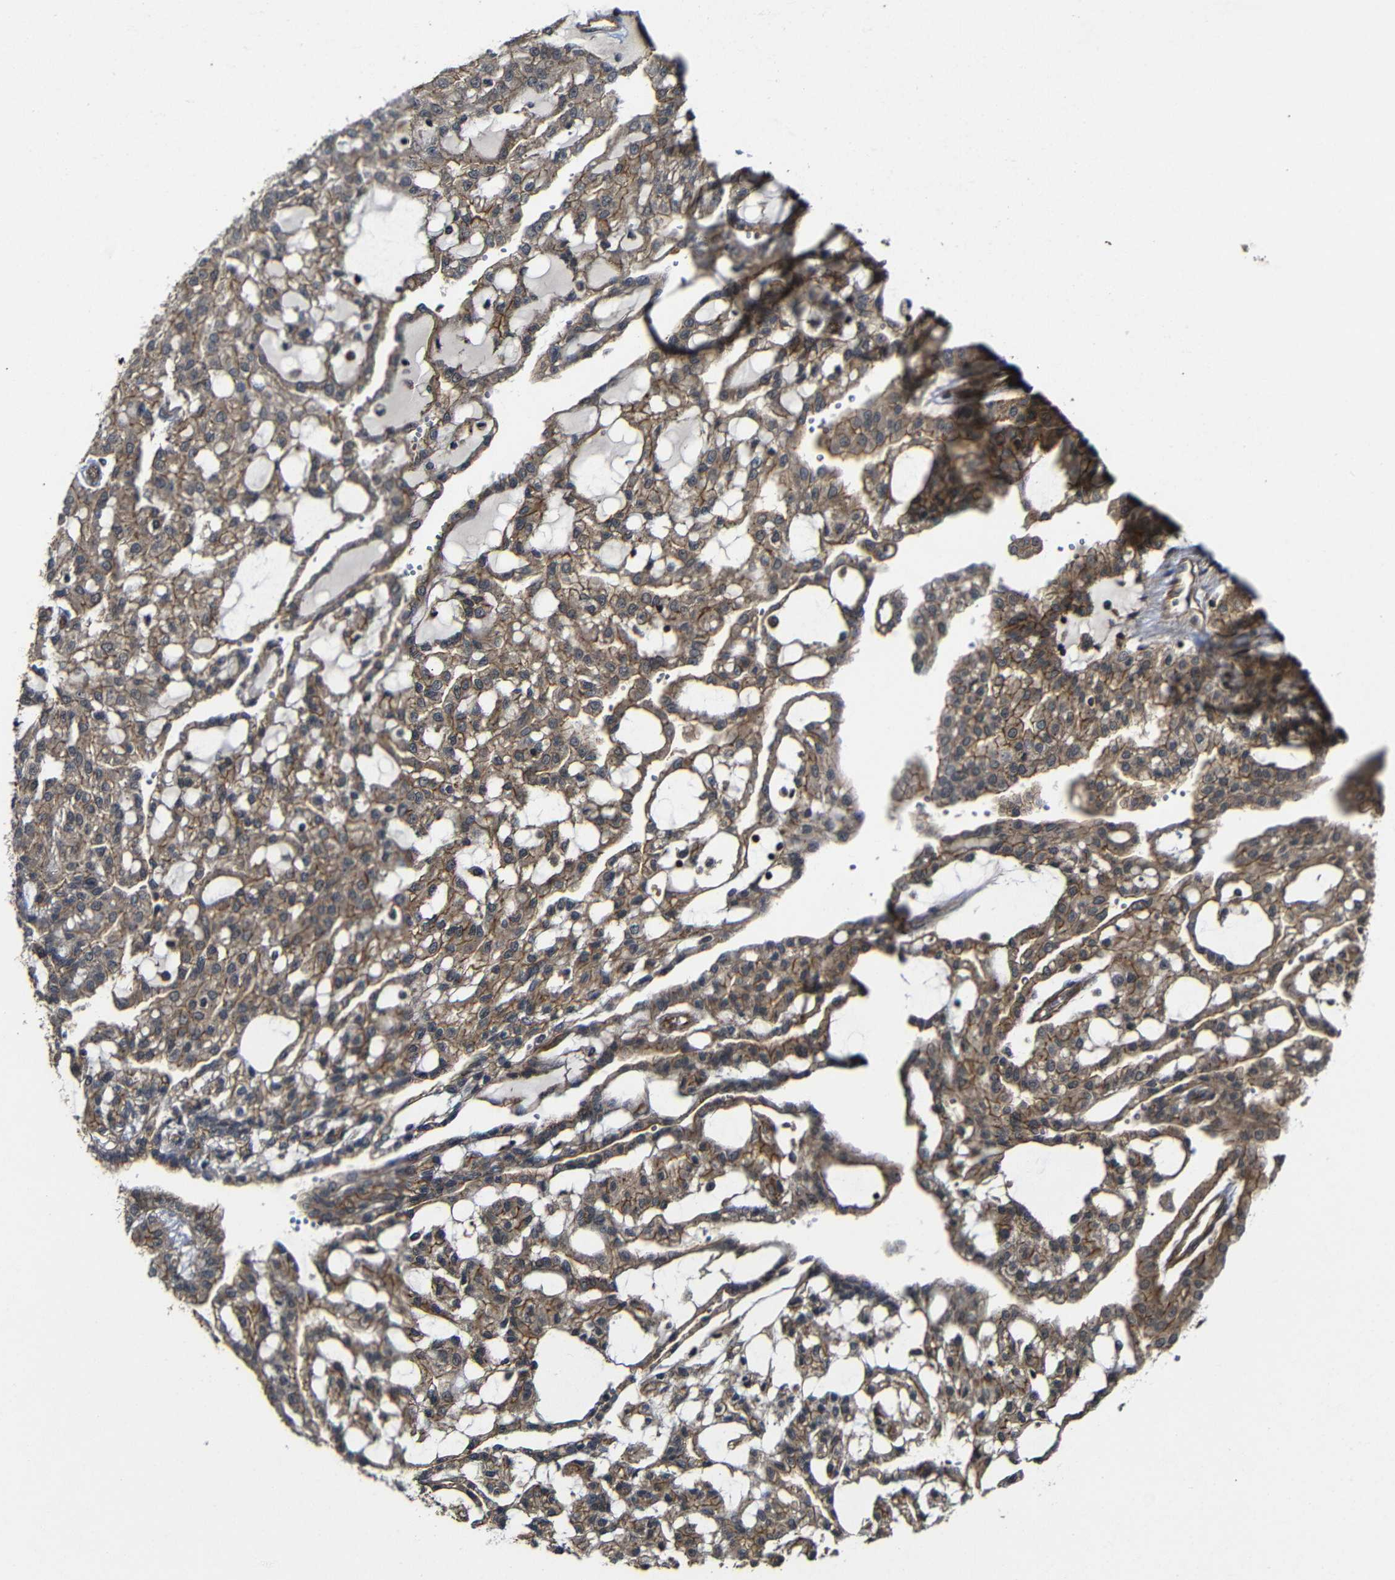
{"staining": {"intensity": "moderate", "quantity": ">75%", "location": "cytoplasmic/membranous"}, "tissue": "renal cancer", "cell_type": "Tumor cells", "image_type": "cancer", "snomed": [{"axis": "morphology", "description": "Adenocarcinoma, NOS"}, {"axis": "topography", "description": "Kidney"}], "caption": "Adenocarcinoma (renal) was stained to show a protein in brown. There is medium levels of moderate cytoplasmic/membranous expression in about >75% of tumor cells.", "gene": "NANOS1", "patient": {"sex": "male", "age": 63}}